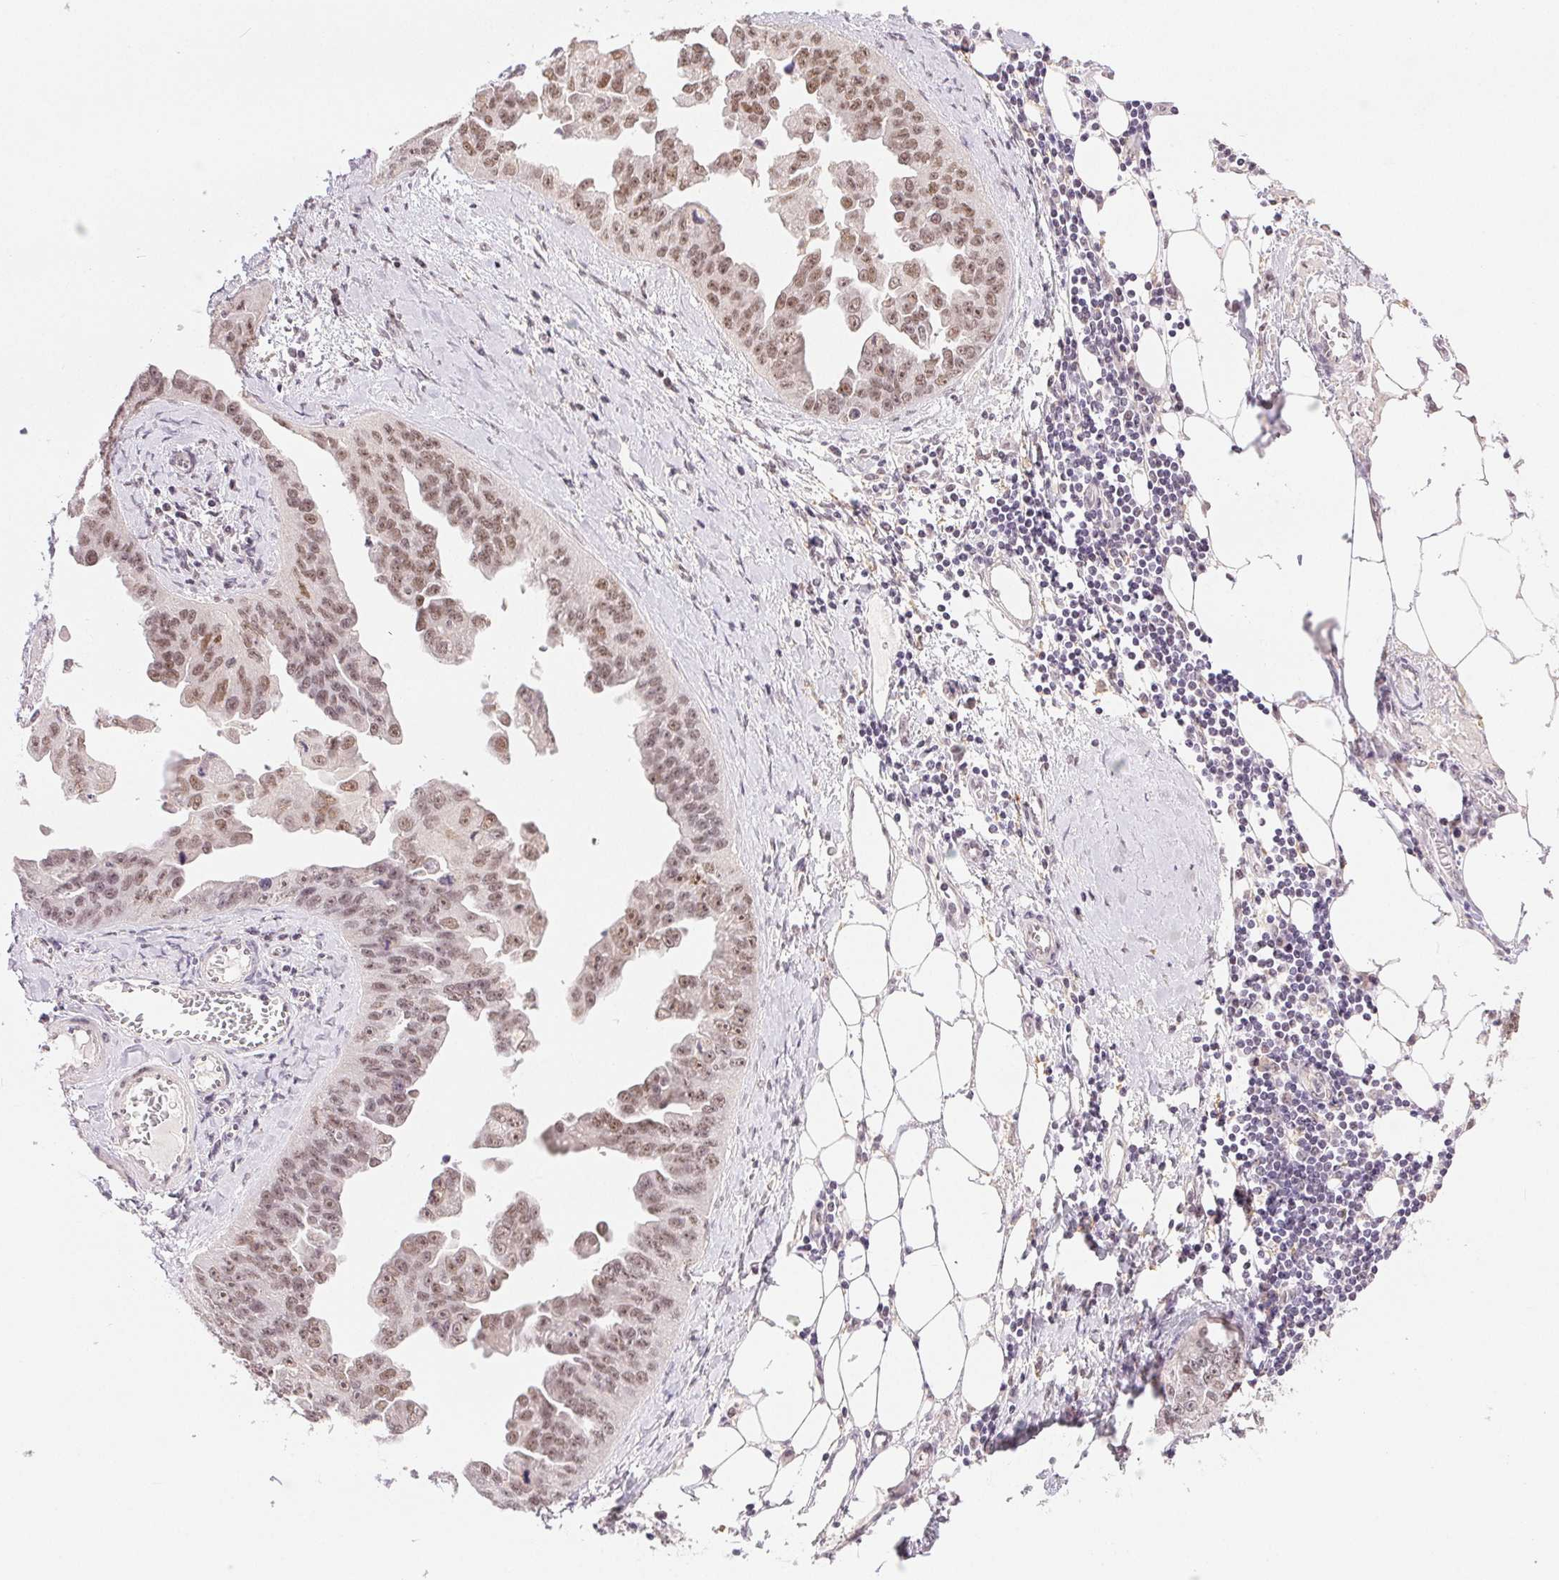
{"staining": {"intensity": "moderate", "quantity": ">75%", "location": "nuclear"}, "tissue": "ovarian cancer", "cell_type": "Tumor cells", "image_type": "cancer", "snomed": [{"axis": "morphology", "description": "Cystadenocarcinoma, serous, NOS"}, {"axis": "topography", "description": "Ovary"}], "caption": "Immunohistochemistry (IHC) (DAB (3,3'-diaminobenzidine)) staining of ovarian cancer reveals moderate nuclear protein staining in approximately >75% of tumor cells.", "gene": "PRPF18", "patient": {"sex": "female", "age": 75}}